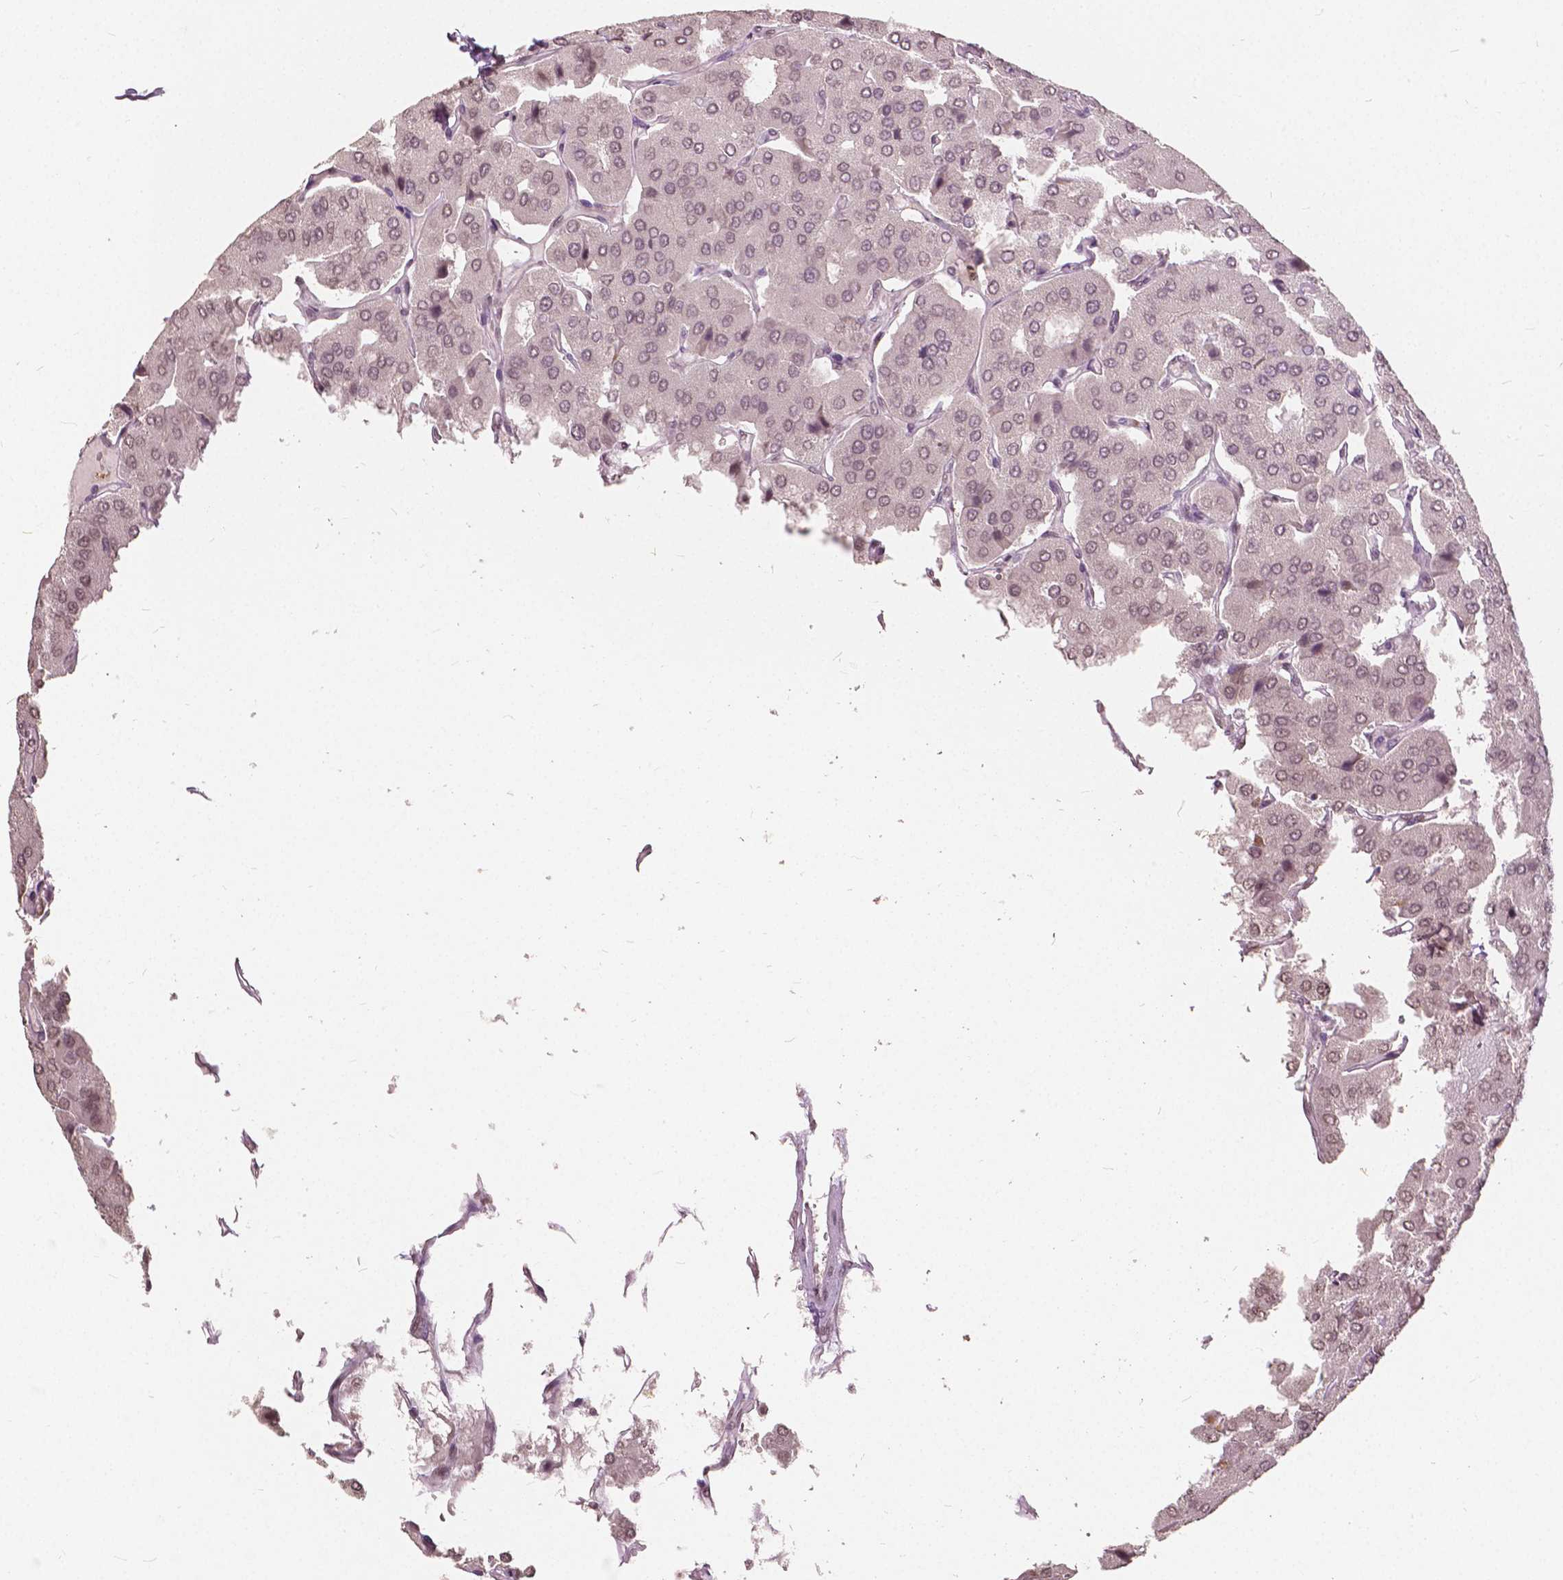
{"staining": {"intensity": "weak", "quantity": ">75%", "location": "nuclear"}, "tissue": "parathyroid gland", "cell_type": "Glandular cells", "image_type": "normal", "snomed": [{"axis": "morphology", "description": "Normal tissue, NOS"}, {"axis": "morphology", "description": "Adenoma, NOS"}, {"axis": "topography", "description": "Parathyroid gland"}], "caption": "An image of human parathyroid gland stained for a protein shows weak nuclear brown staining in glandular cells. Using DAB (3,3'-diaminobenzidine) (brown) and hematoxylin (blue) stains, captured at high magnification using brightfield microscopy.", "gene": "HOXA10", "patient": {"sex": "female", "age": 86}}